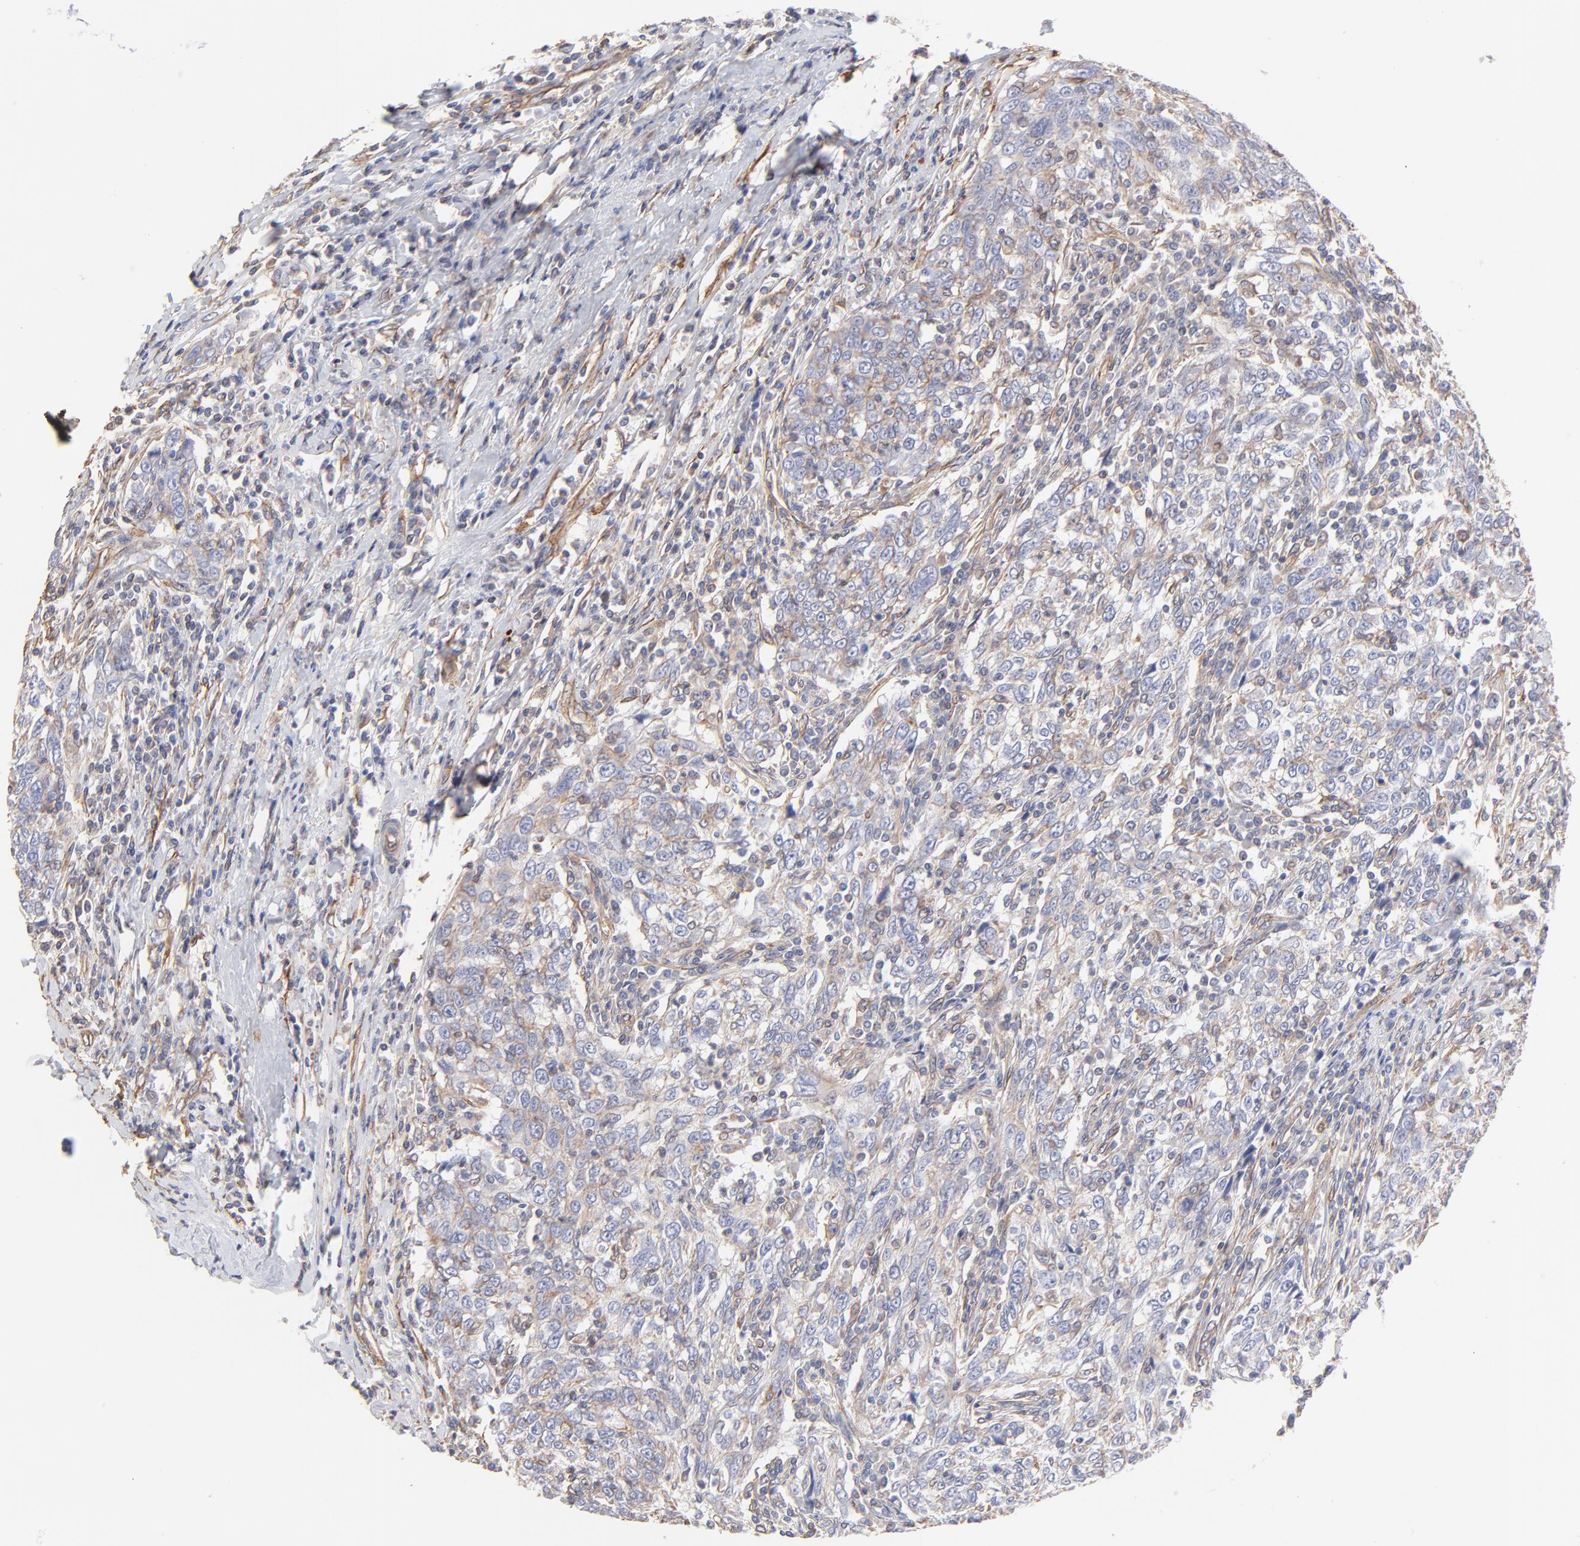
{"staining": {"intensity": "weak", "quantity": ">75%", "location": "cytoplasmic/membranous"}, "tissue": "breast cancer", "cell_type": "Tumor cells", "image_type": "cancer", "snomed": [{"axis": "morphology", "description": "Duct carcinoma"}, {"axis": "topography", "description": "Breast"}], "caption": "About >75% of tumor cells in breast intraductal carcinoma show weak cytoplasmic/membranous protein expression as visualized by brown immunohistochemical staining.", "gene": "LRCH2", "patient": {"sex": "female", "age": 50}}